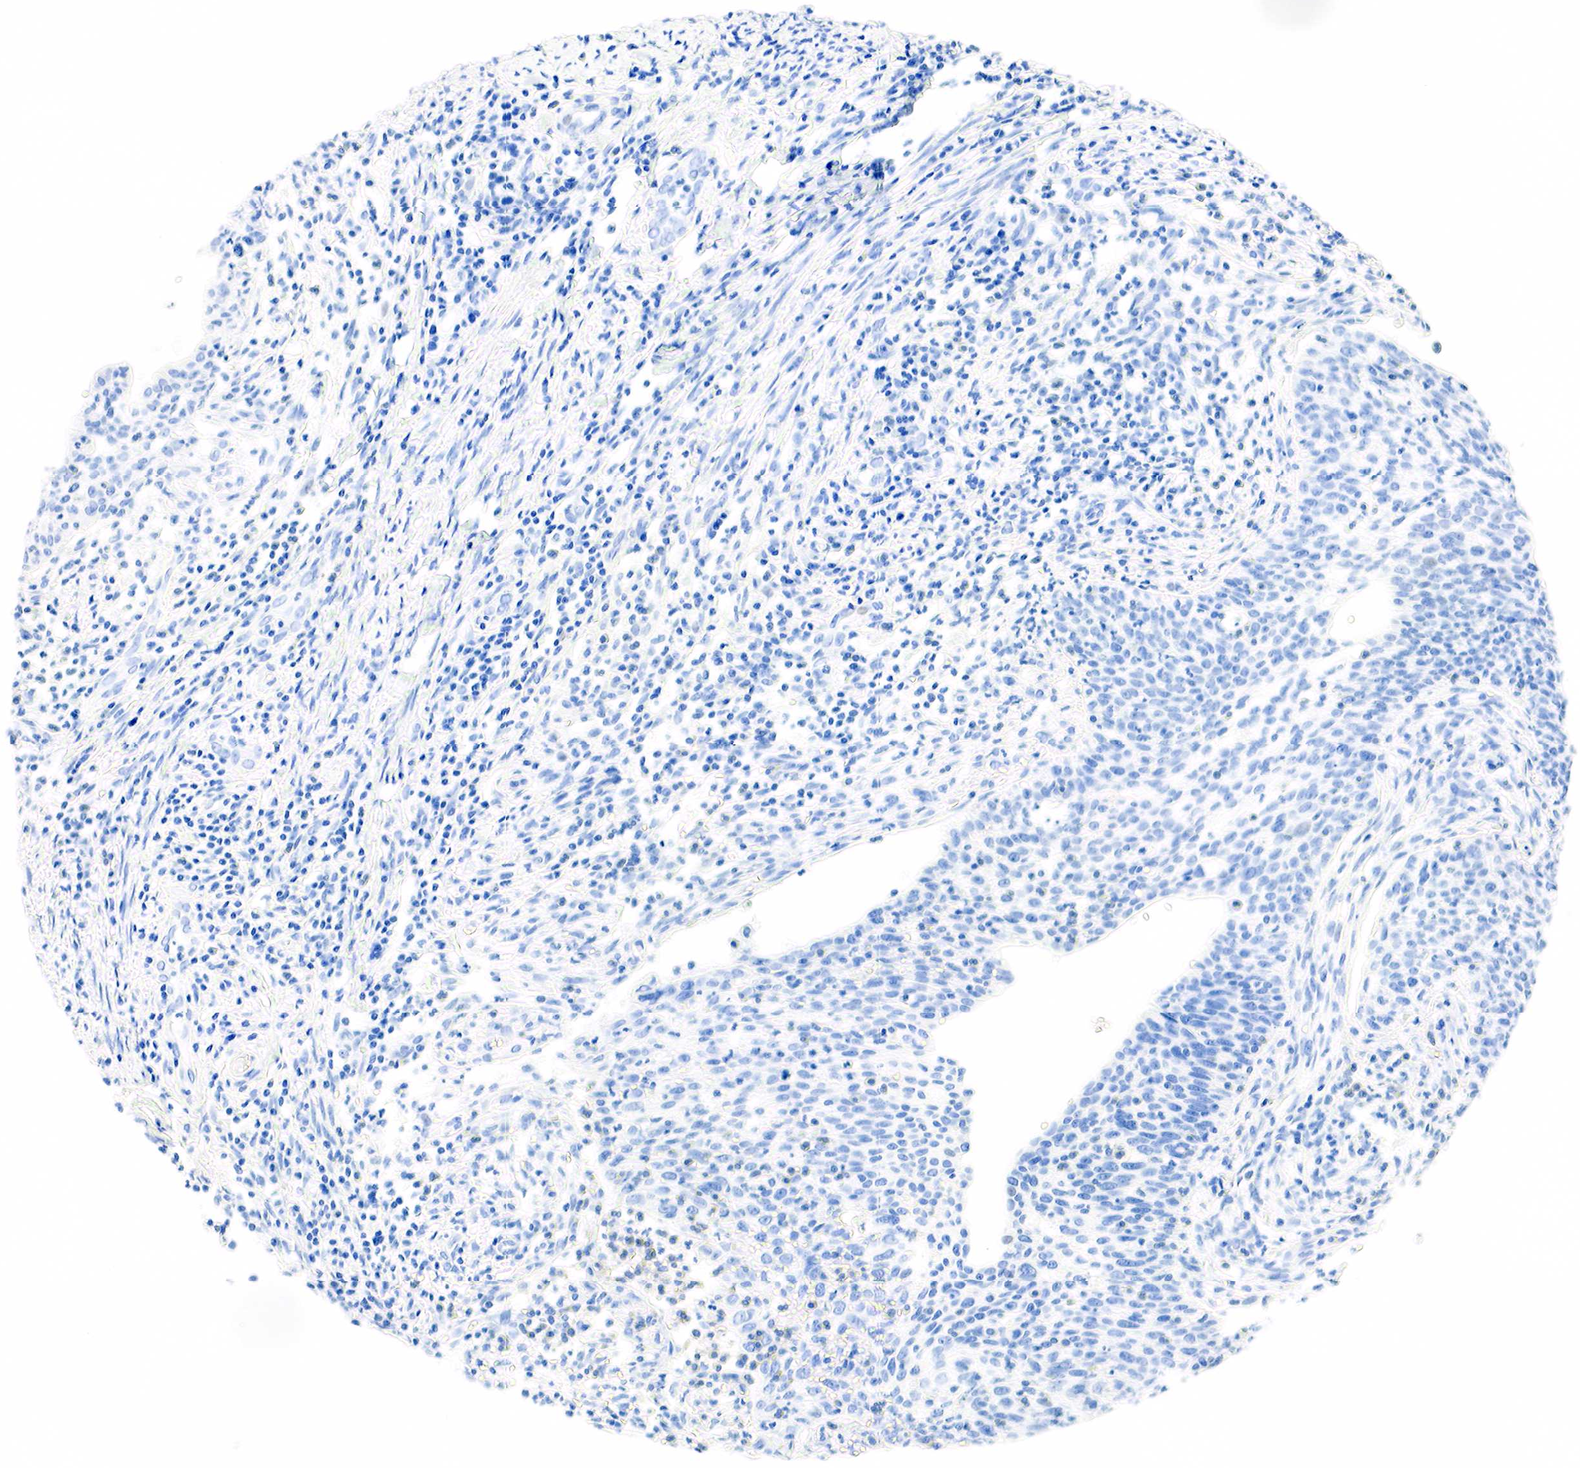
{"staining": {"intensity": "negative", "quantity": "none", "location": "none"}, "tissue": "cervical cancer", "cell_type": "Tumor cells", "image_type": "cancer", "snomed": [{"axis": "morphology", "description": "Squamous cell carcinoma, NOS"}, {"axis": "topography", "description": "Cervix"}], "caption": "Immunohistochemistry (IHC) photomicrograph of human cervical cancer stained for a protein (brown), which shows no expression in tumor cells.", "gene": "PTH", "patient": {"sex": "female", "age": 41}}